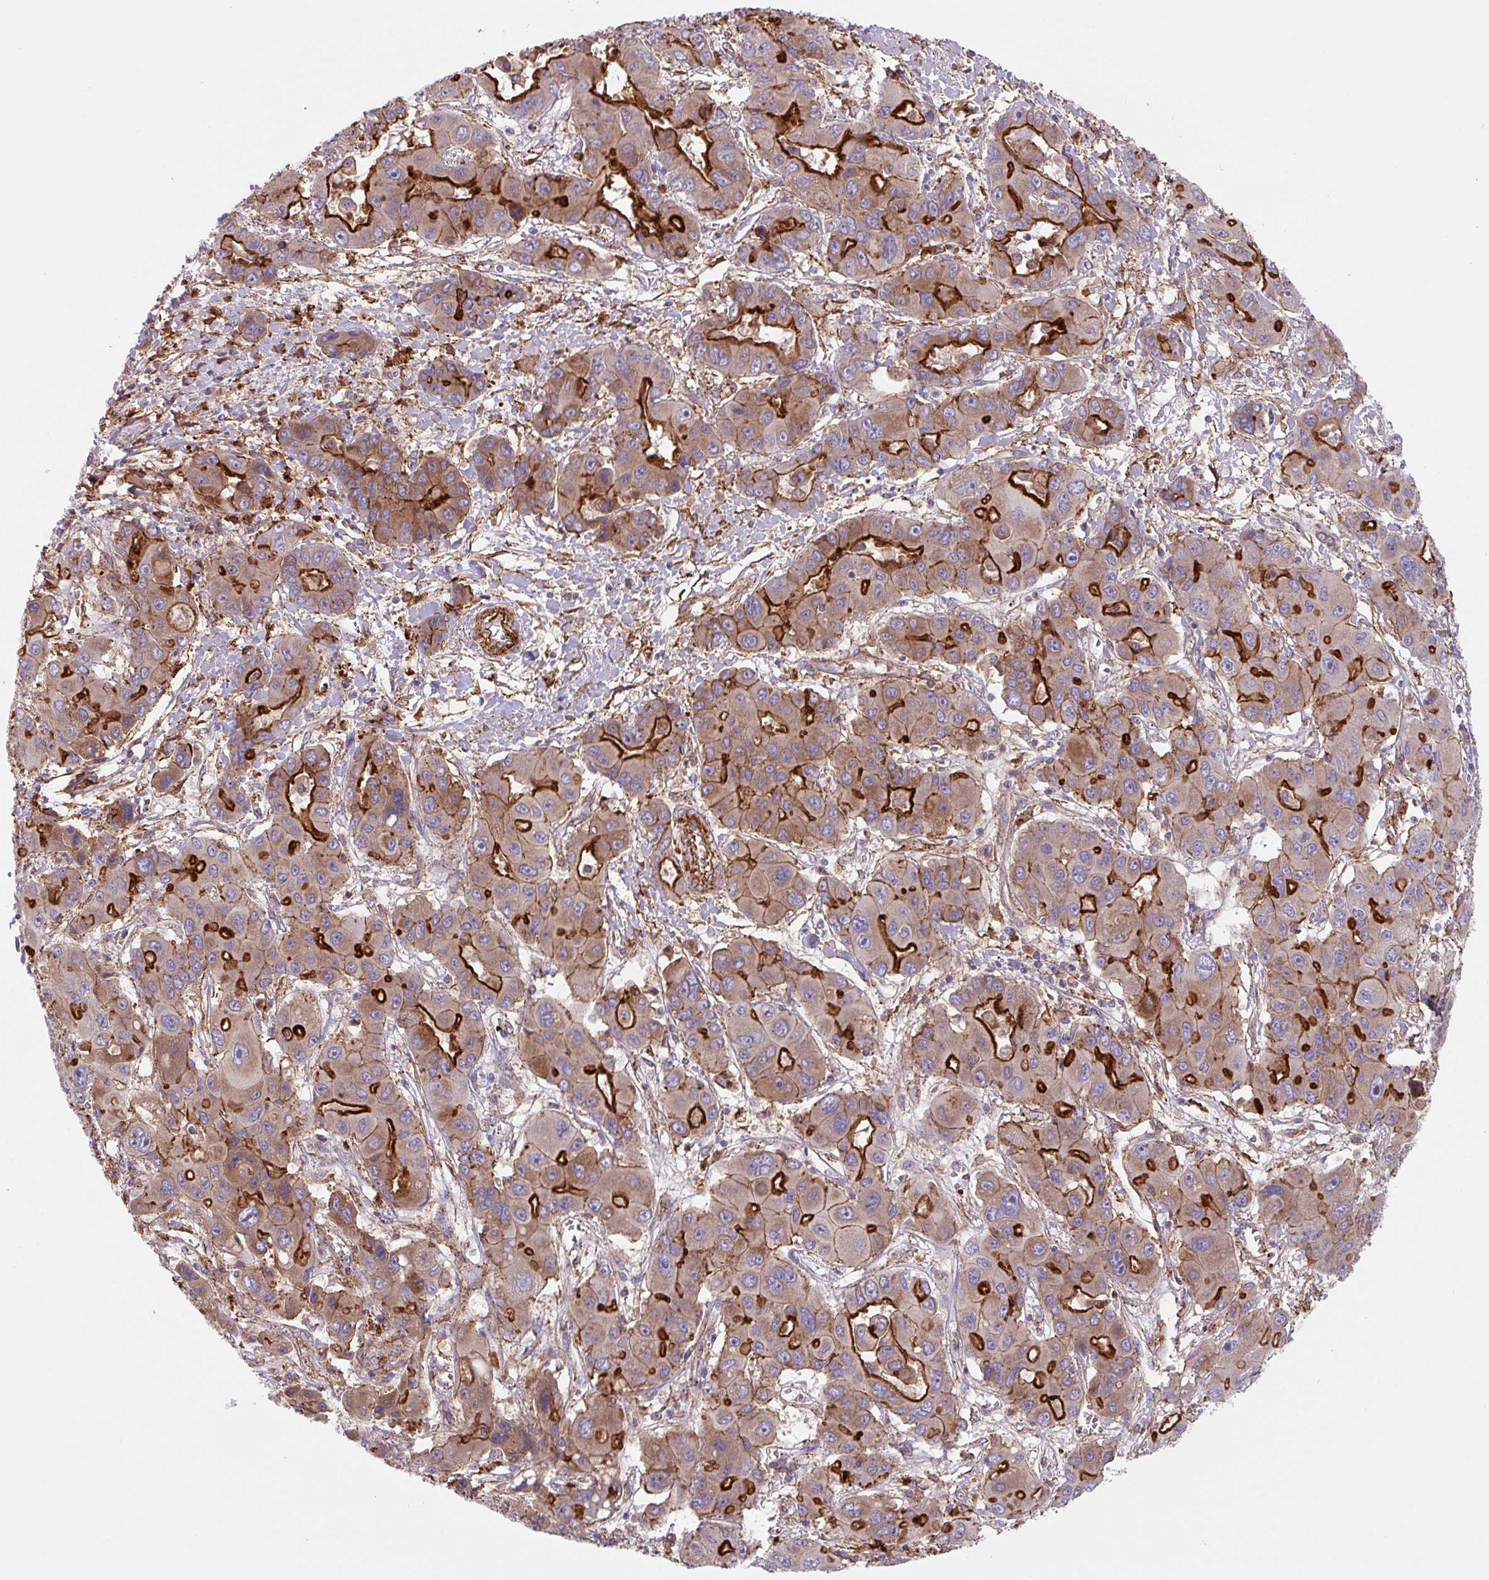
{"staining": {"intensity": "strong", "quantity": "25%-75%", "location": "cytoplasmic/membranous"}, "tissue": "liver cancer", "cell_type": "Tumor cells", "image_type": "cancer", "snomed": [{"axis": "morphology", "description": "Cholangiocarcinoma"}, {"axis": "topography", "description": "Liver"}], "caption": "DAB immunohistochemical staining of human cholangiocarcinoma (liver) demonstrates strong cytoplasmic/membranous protein positivity in approximately 25%-75% of tumor cells.", "gene": "DHFR2", "patient": {"sex": "male", "age": 67}}